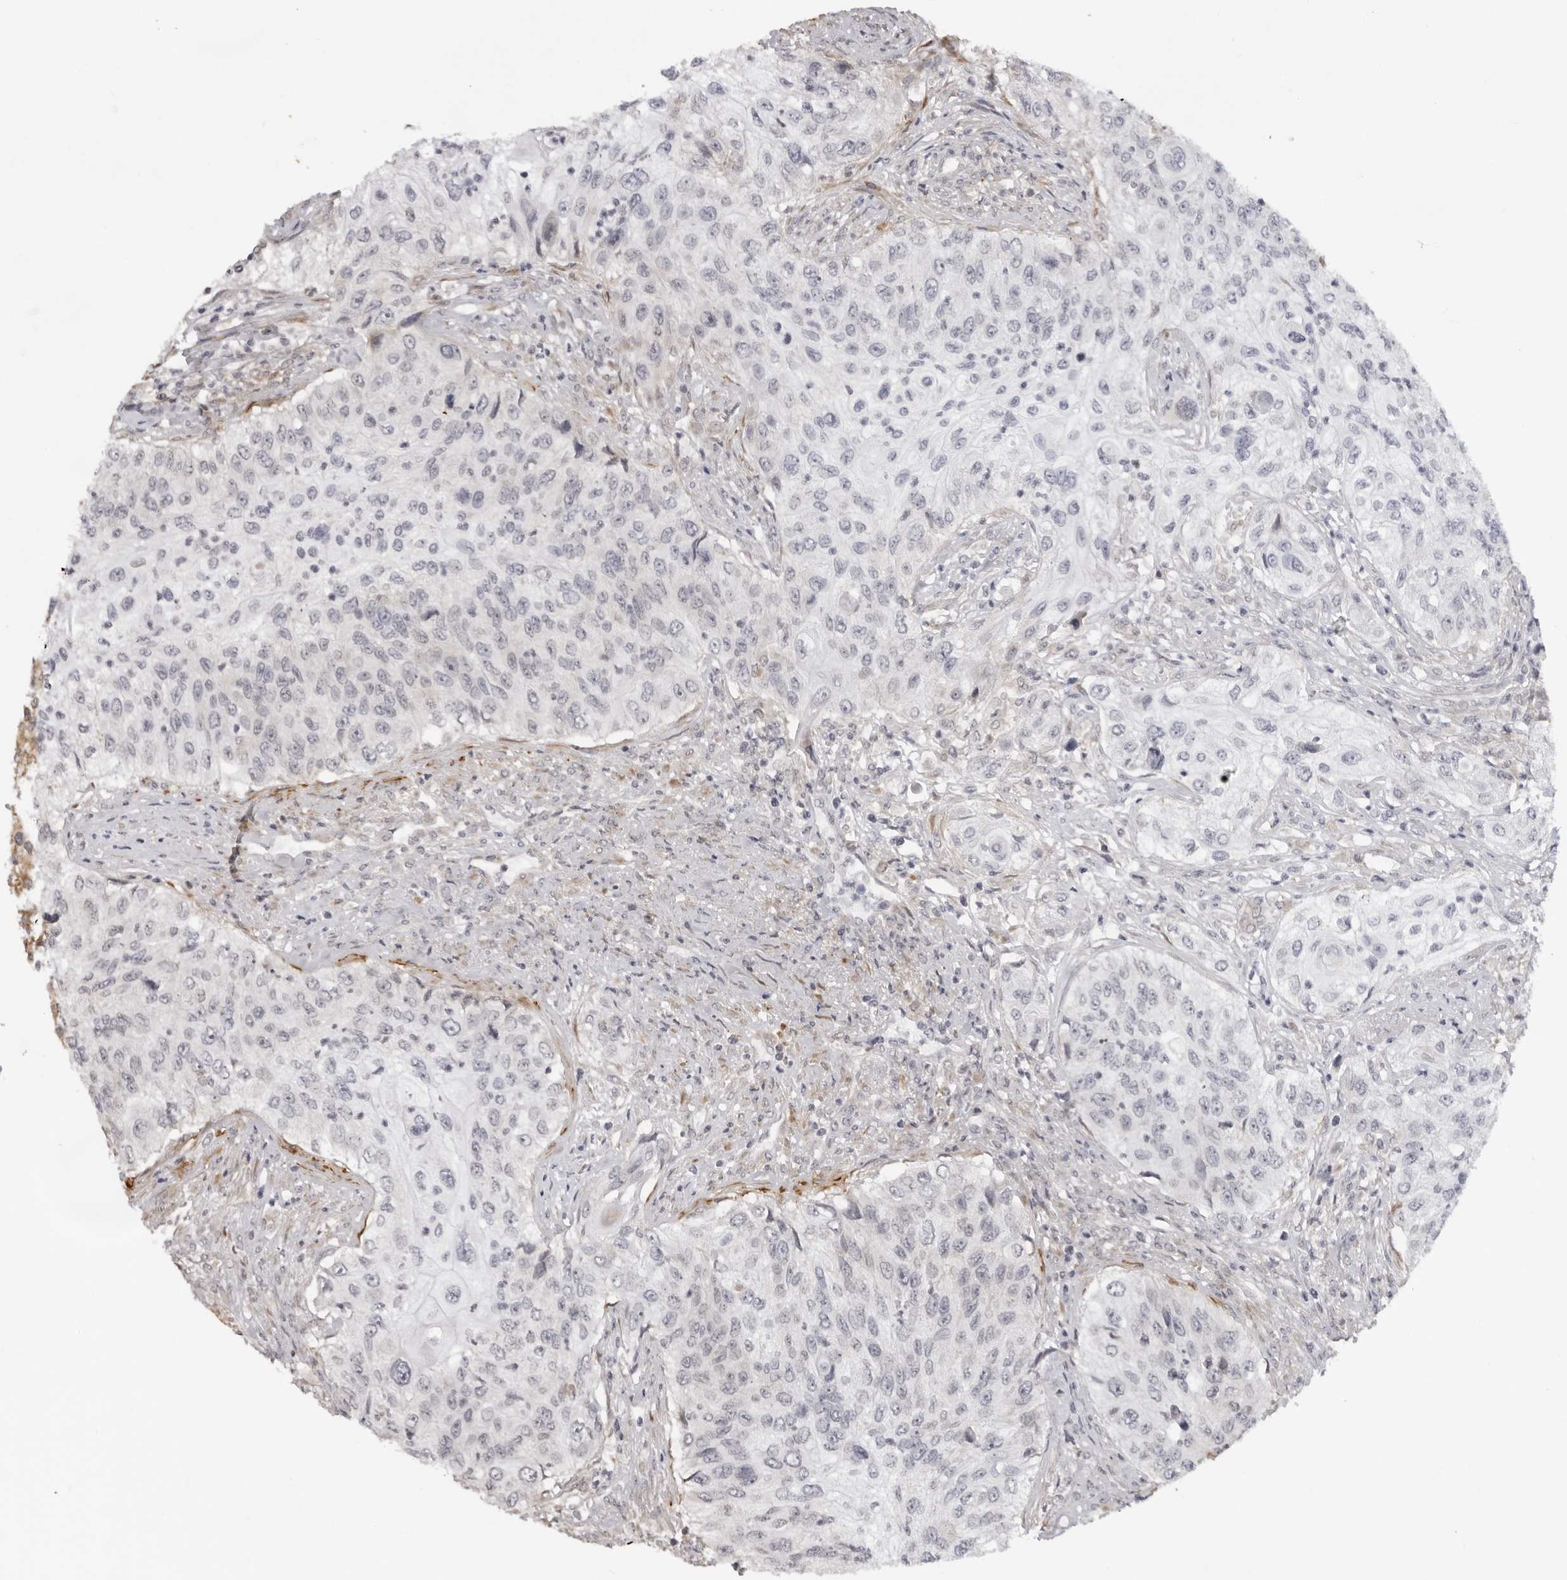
{"staining": {"intensity": "negative", "quantity": "none", "location": "none"}, "tissue": "urothelial cancer", "cell_type": "Tumor cells", "image_type": "cancer", "snomed": [{"axis": "morphology", "description": "Urothelial carcinoma, High grade"}, {"axis": "topography", "description": "Urinary bladder"}], "caption": "High magnification brightfield microscopy of urothelial cancer stained with DAB (brown) and counterstained with hematoxylin (blue): tumor cells show no significant expression.", "gene": "SRGAP2", "patient": {"sex": "female", "age": 60}}